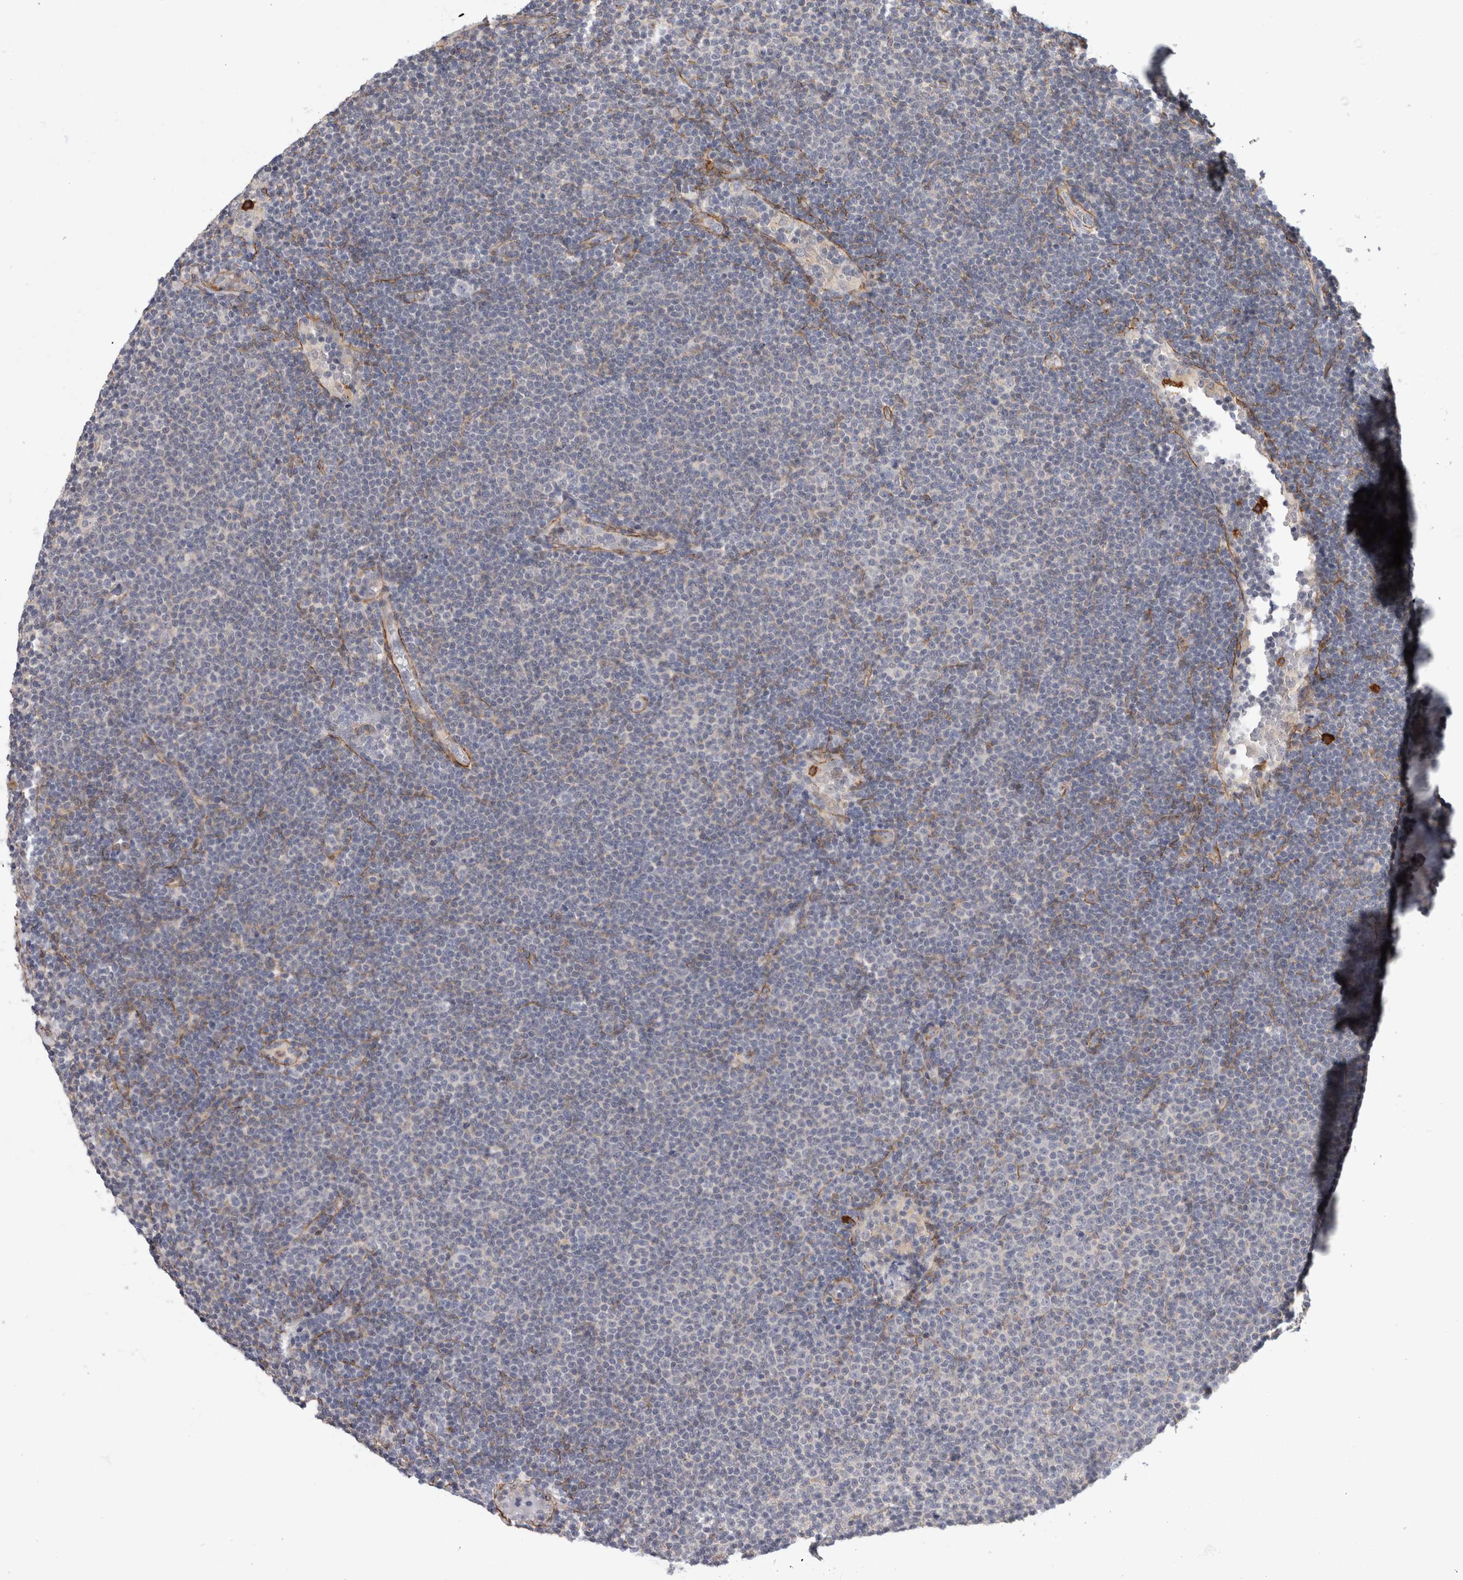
{"staining": {"intensity": "negative", "quantity": "none", "location": "none"}, "tissue": "lymphoma", "cell_type": "Tumor cells", "image_type": "cancer", "snomed": [{"axis": "morphology", "description": "Malignant lymphoma, non-Hodgkin's type, Low grade"}, {"axis": "topography", "description": "Lymph node"}], "caption": "DAB immunohistochemical staining of human low-grade malignant lymphoma, non-Hodgkin's type demonstrates no significant expression in tumor cells. The staining is performed using DAB brown chromogen with nuclei counter-stained in using hematoxylin.", "gene": "PGM1", "patient": {"sex": "female", "age": 53}}